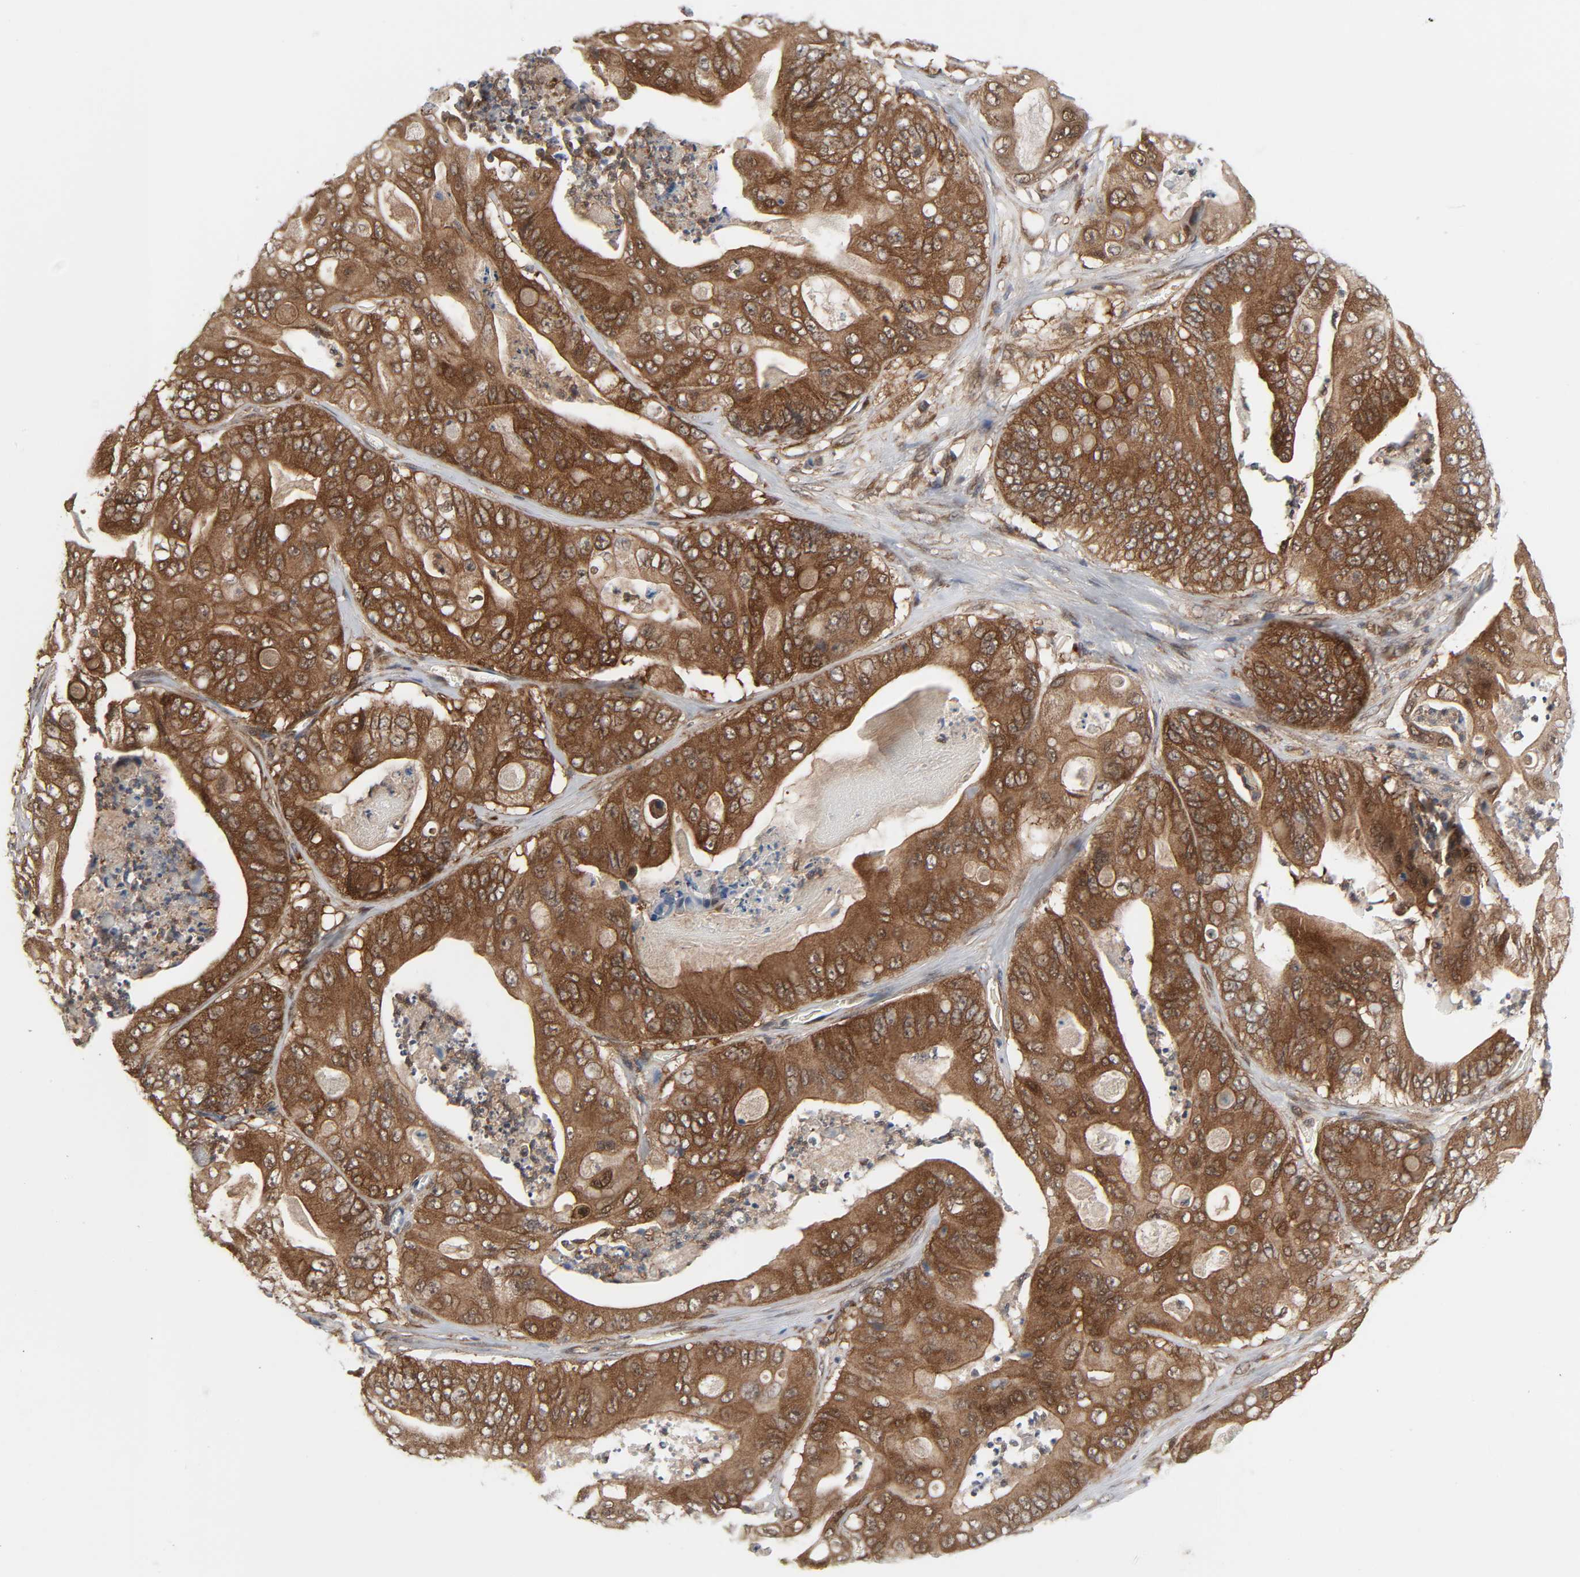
{"staining": {"intensity": "strong", "quantity": ">75%", "location": "cytoplasmic/membranous"}, "tissue": "stomach cancer", "cell_type": "Tumor cells", "image_type": "cancer", "snomed": [{"axis": "morphology", "description": "Adenocarcinoma, NOS"}, {"axis": "topography", "description": "Stomach"}], "caption": "Immunohistochemical staining of human stomach cancer displays strong cytoplasmic/membranous protein positivity in approximately >75% of tumor cells.", "gene": "GSK3A", "patient": {"sex": "female", "age": 73}}